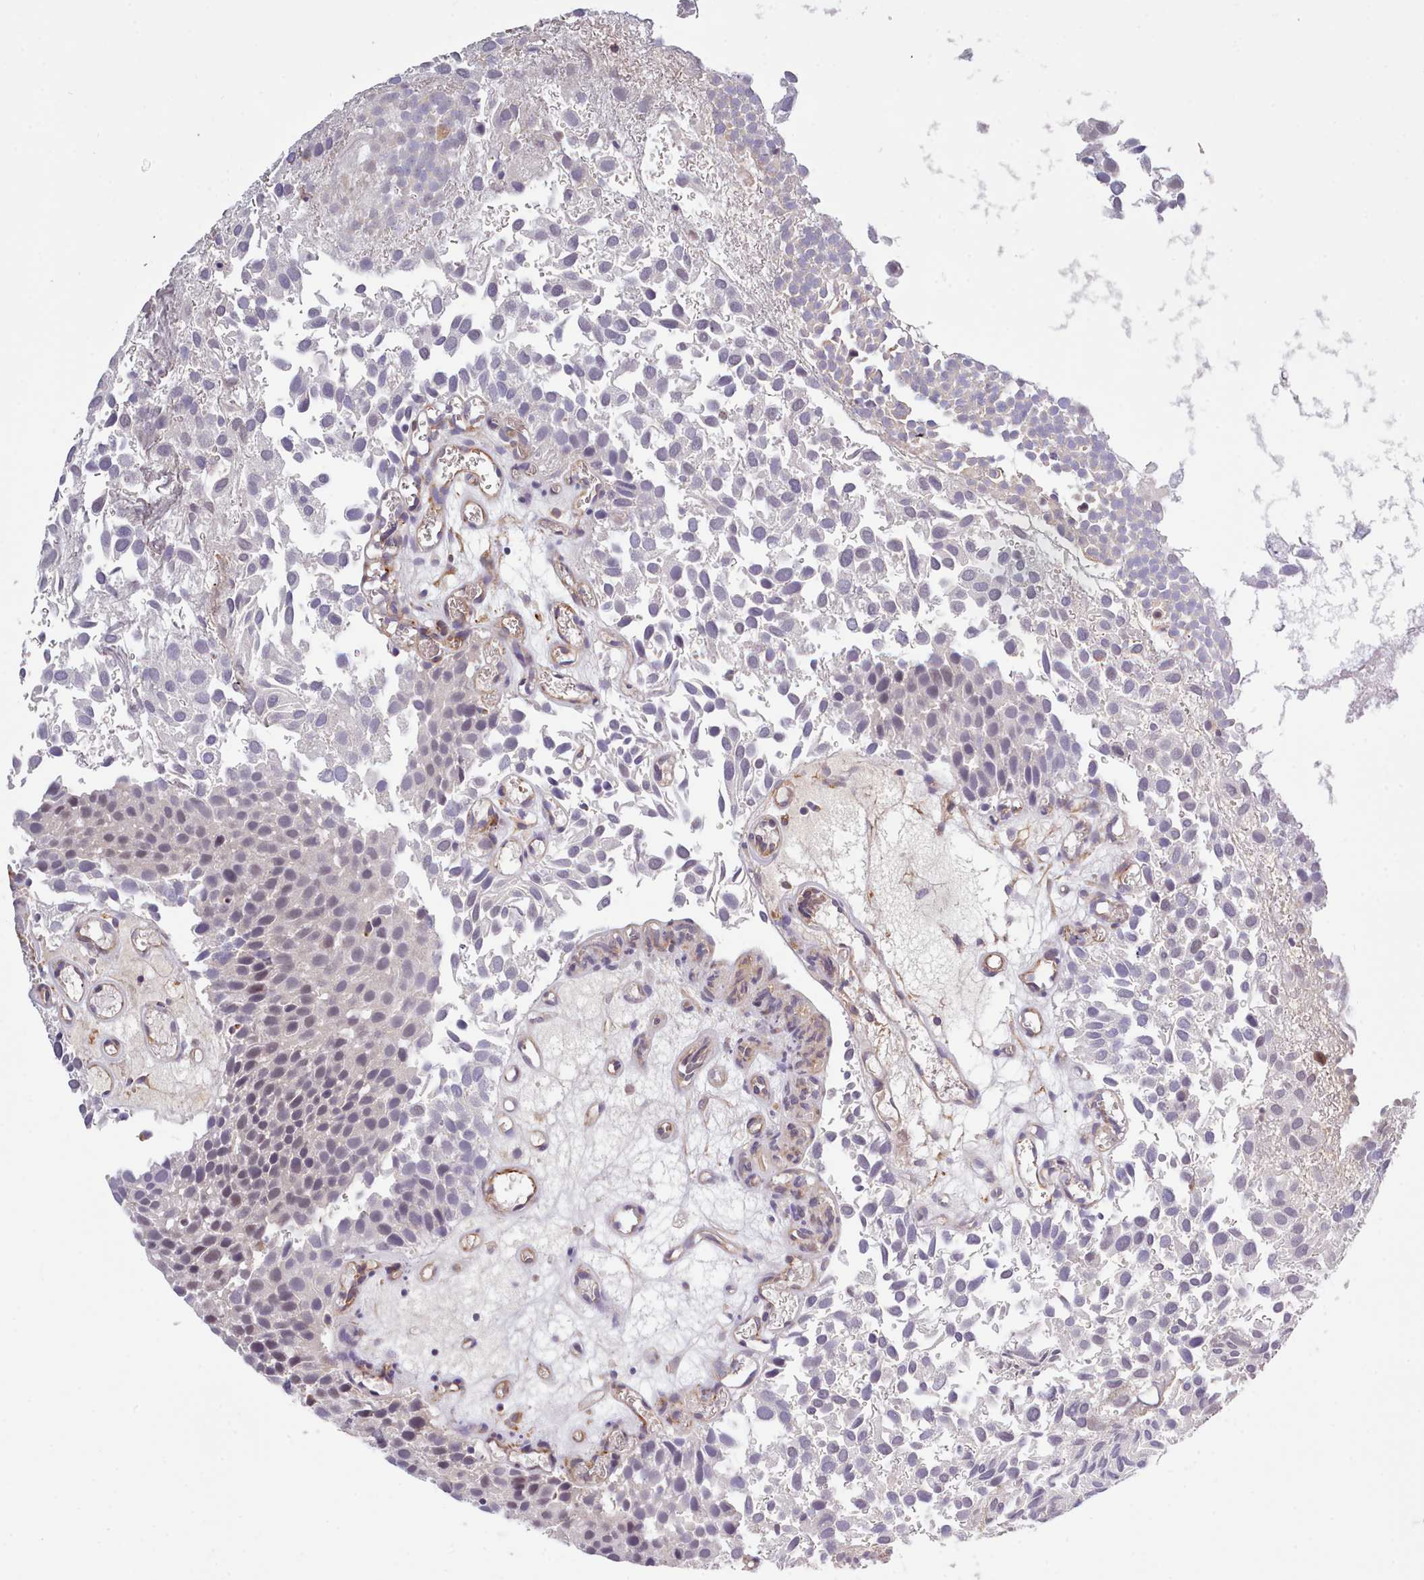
{"staining": {"intensity": "weak", "quantity": "25%-75%", "location": "nuclear"}, "tissue": "urothelial cancer", "cell_type": "Tumor cells", "image_type": "cancer", "snomed": [{"axis": "morphology", "description": "Urothelial carcinoma, Low grade"}, {"axis": "topography", "description": "Urinary bladder"}], "caption": "Immunohistochemical staining of urothelial carcinoma (low-grade) reveals weak nuclear protein expression in approximately 25%-75% of tumor cells.", "gene": "ZC3H13", "patient": {"sex": "male", "age": 88}}